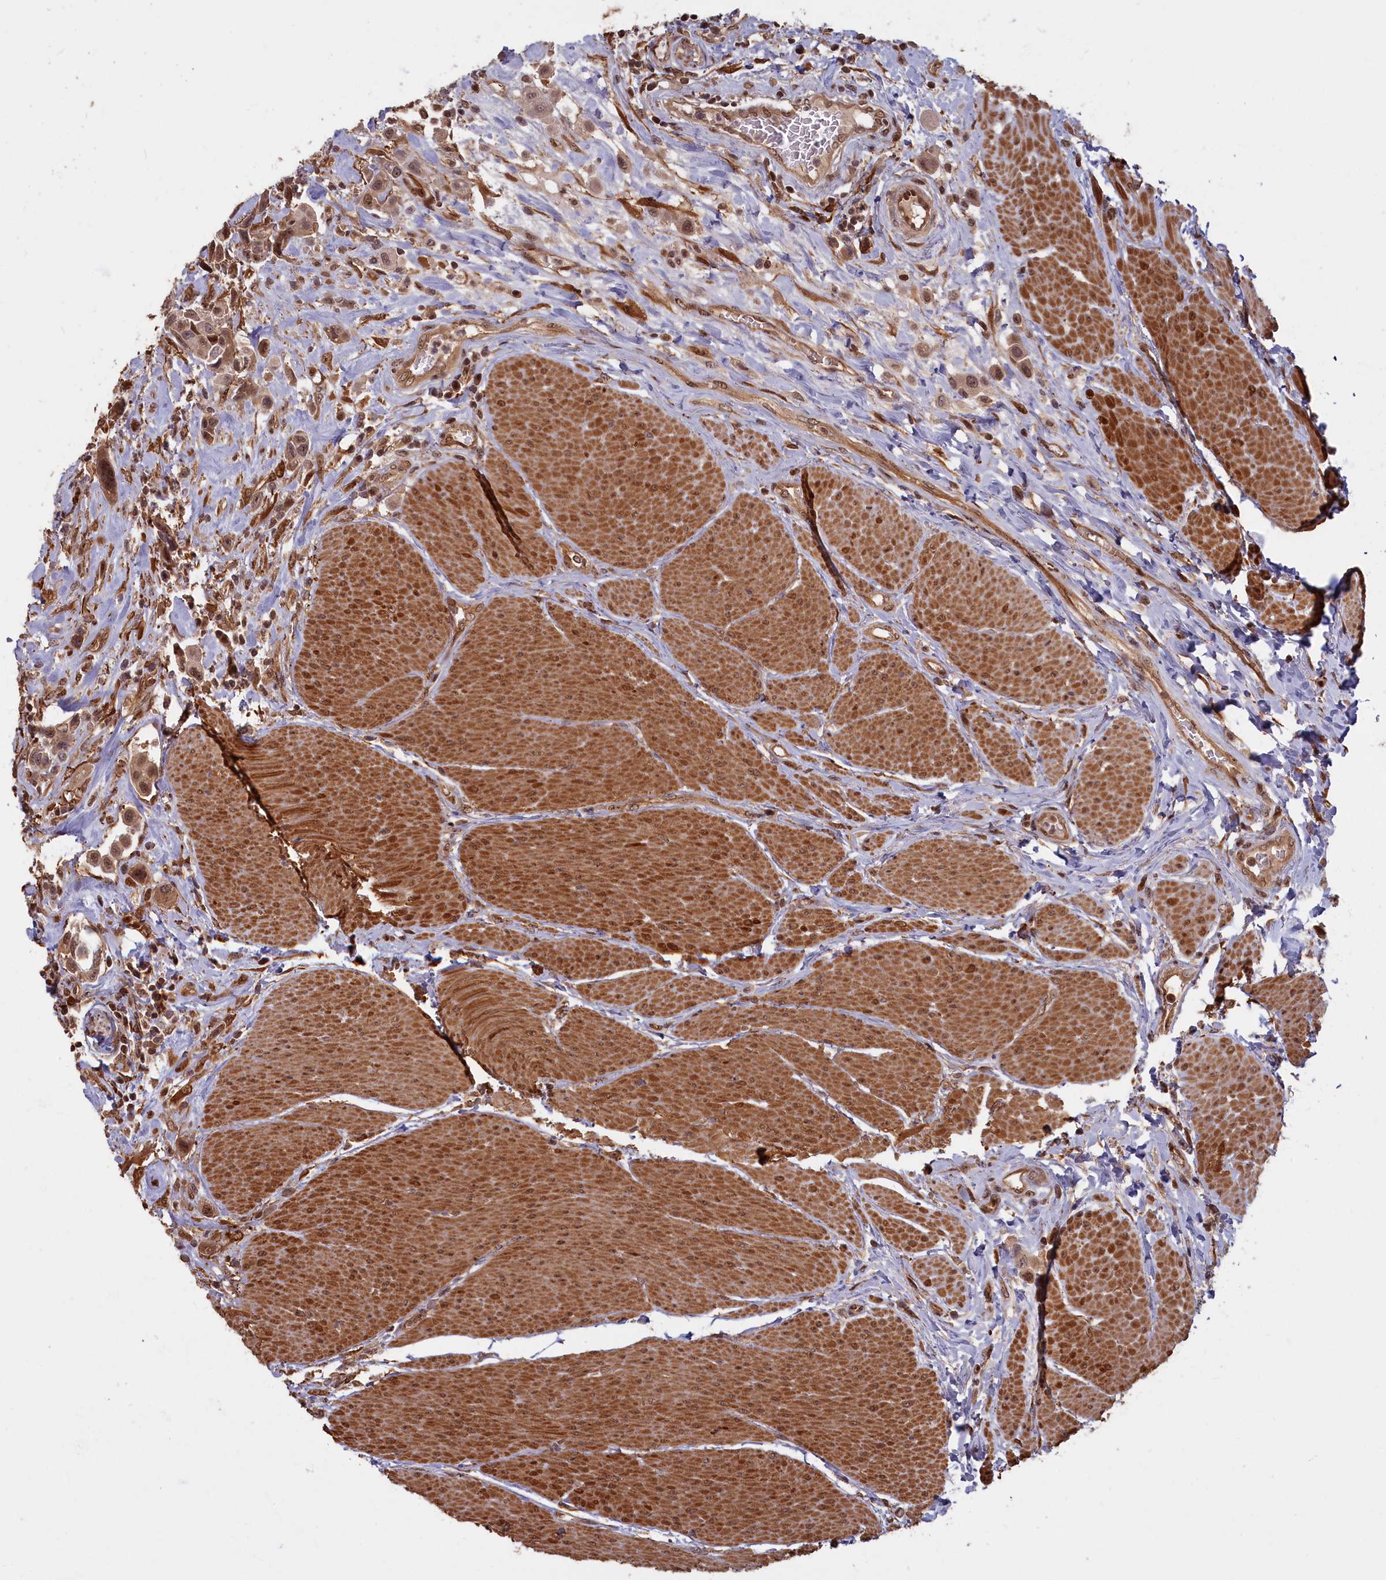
{"staining": {"intensity": "moderate", "quantity": ">75%", "location": "cytoplasmic/membranous,nuclear"}, "tissue": "urothelial cancer", "cell_type": "Tumor cells", "image_type": "cancer", "snomed": [{"axis": "morphology", "description": "Urothelial carcinoma, High grade"}, {"axis": "topography", "description": "Urinary bladder"}], "caption": "A histopathology image of human urothelial cancer stained for a protein demonstrates moderate cytoplasmic/membranous and nuclear brown staining in tumor cells.", "gene": "HIF3A", "patient": {"sex": "male", "age": 50}}